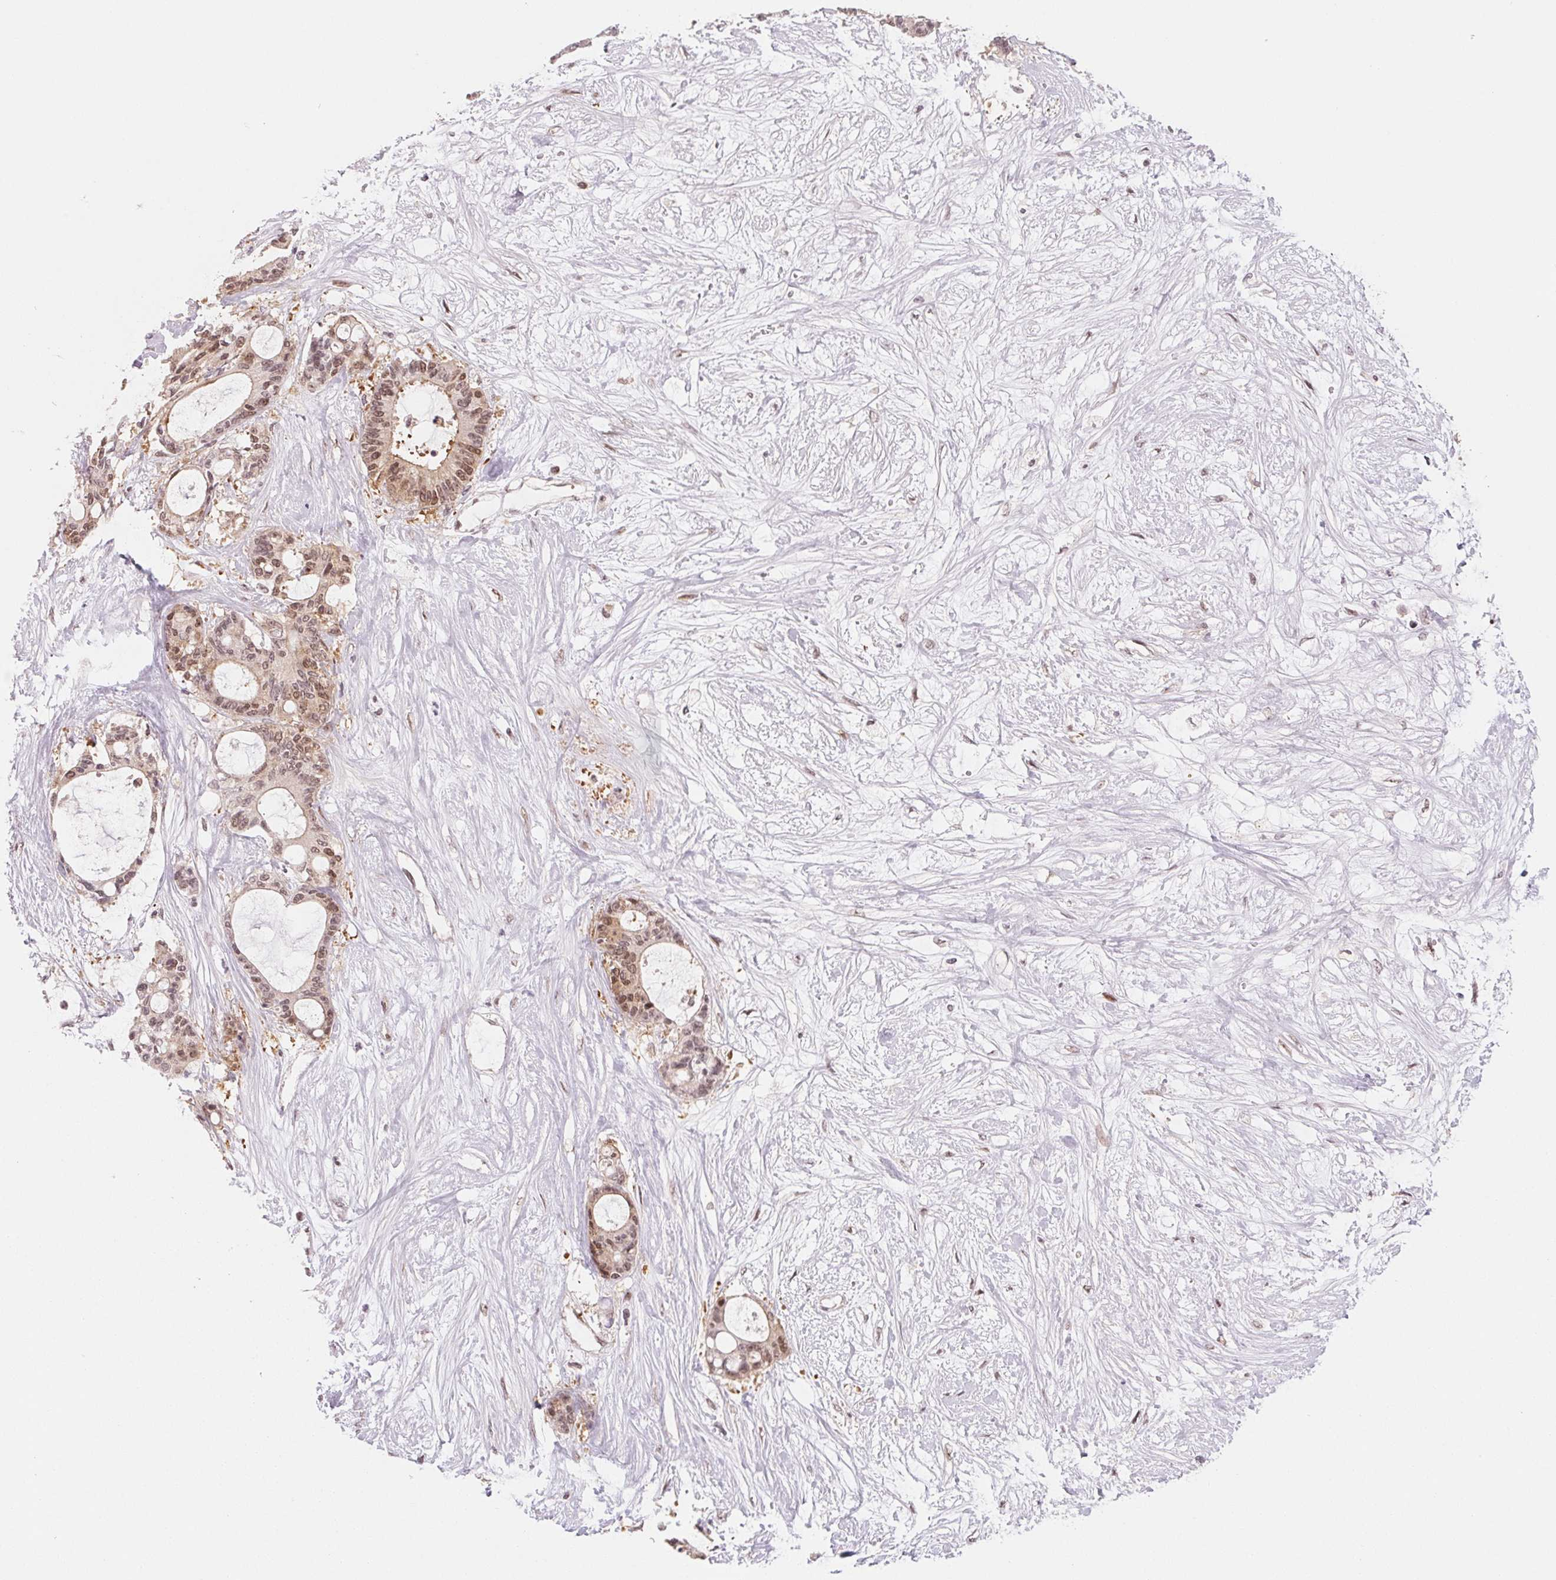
{"staining": {"intensity": "weak", "quantity": ">75%", "location": "cytoplasmic/membranous,nuclear"}, "tissue": "liver cancer", "cell_type": "Tumor cells", "image_type": "cancer", "snomed": [{"axis": "morphology", "description": "Normal tissue, NOS"}, {"axis": "morphology", "description": "Cholangiocarcinoma"}, {"axis": "topography", "description": "Liver"}, {"axis": "topography", "description": "Peripheral nerve tissue"}], "caption": "DAB immunohistochemical staining of liver cancer (cholangiocarcinoma) displays weak cytoplasmic/membranous and nuclear protein positivity in about >75% of tumor cells. (Stains: DAB in brown, nuclei in blue, Microscopy: brightfield microscopy at high magnification).", "gene": "DNAJB6", "patient": {"sex": "female", "age": 73}}